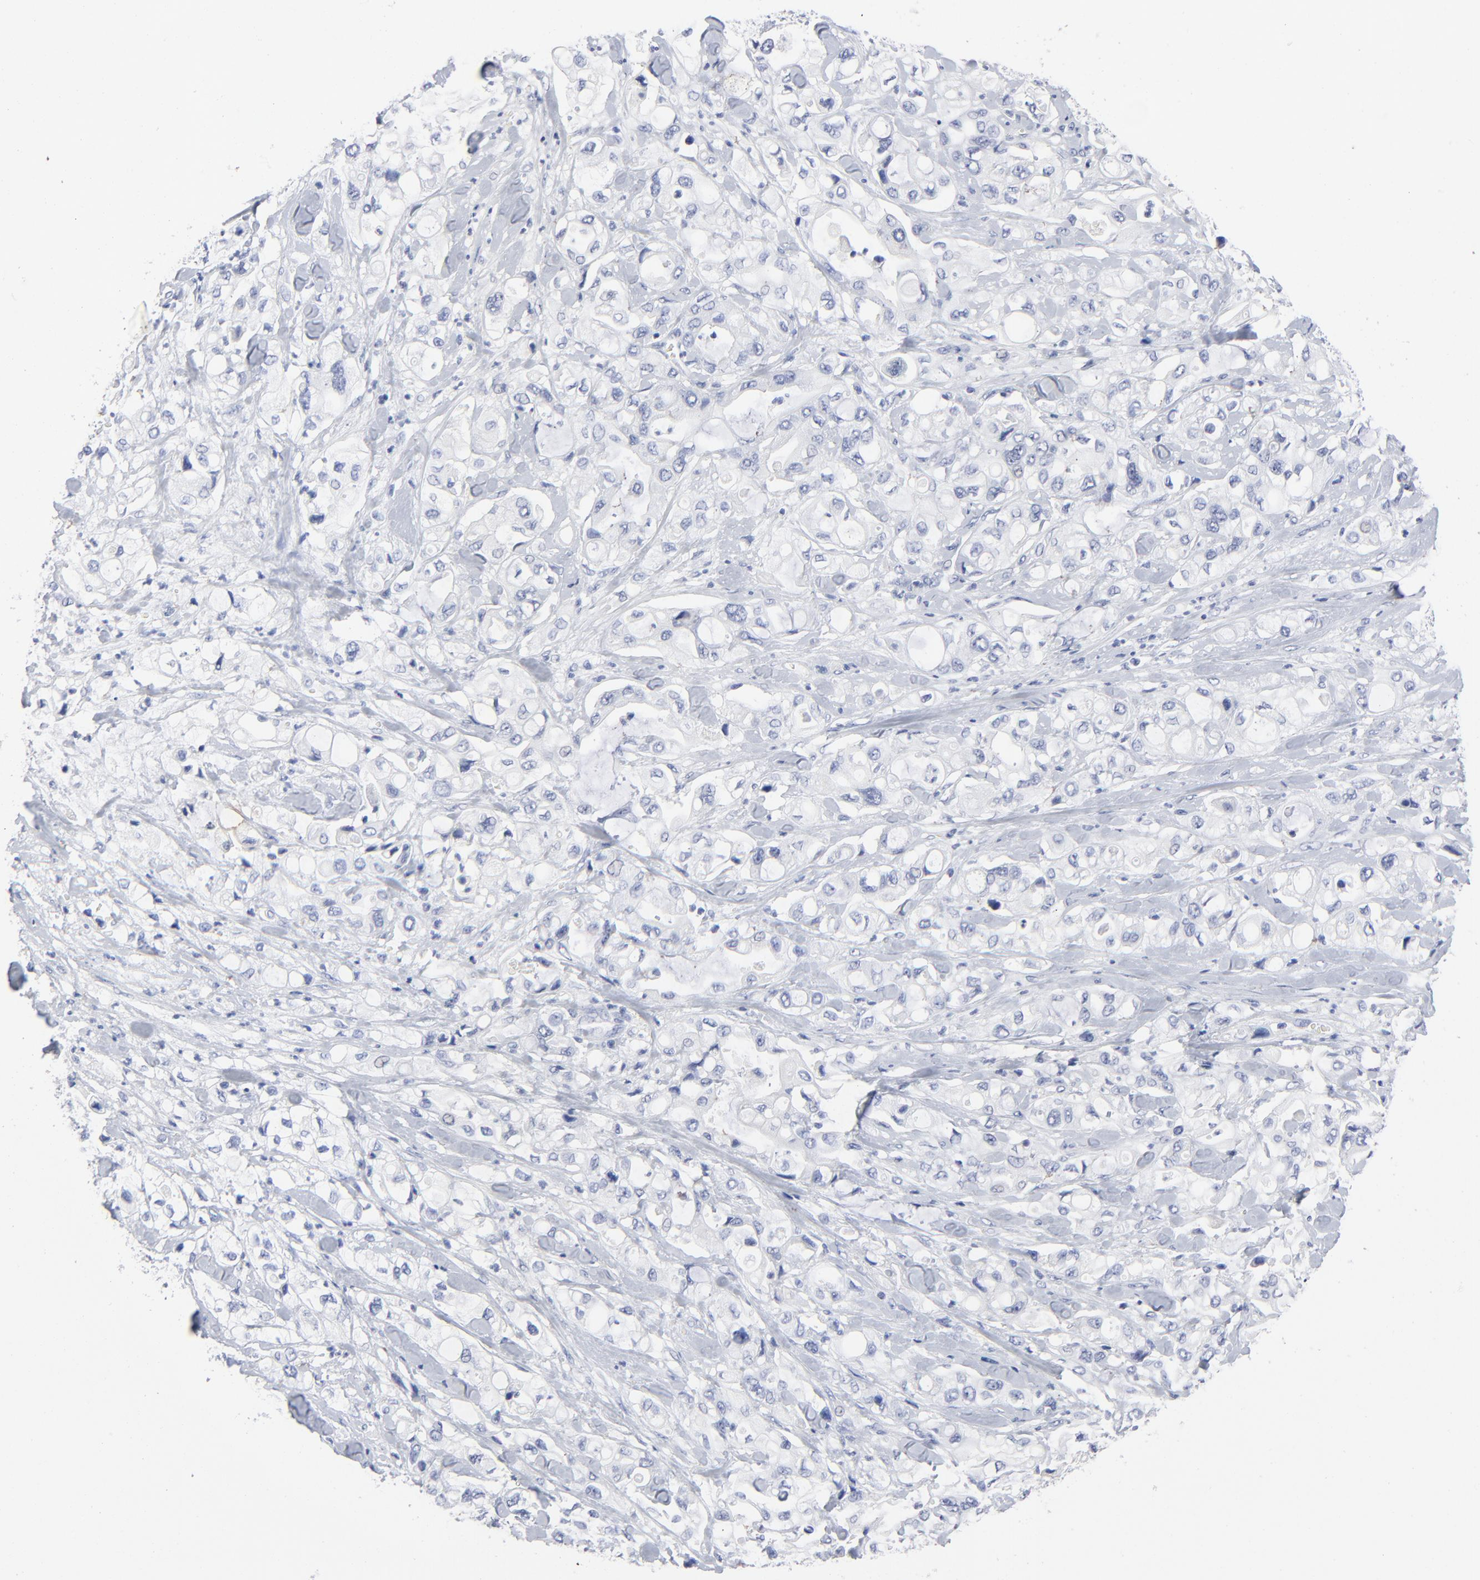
{"staining": {"intensity": "negative", "quantity": "none", "location": "none"}, "tissue": "pancreatic cancer", "cell_type": "Tumor cells", "image_type": "cancer", "snomed": [{"axis": "morphology", "description": "Adenocarcinoma, NOS"}, {"axis": "topography", "description": "Pancreas"}], "caption": "This image is of pancreatic cancer (adenocarcinoma) stained with immunohistochemistry to label a protein in brown with the nuclei are counter-stained blue. There is no positivity in tumor cells.", "gene": "CLEC4G", "patient": {"sex": "male", "age": 70}}